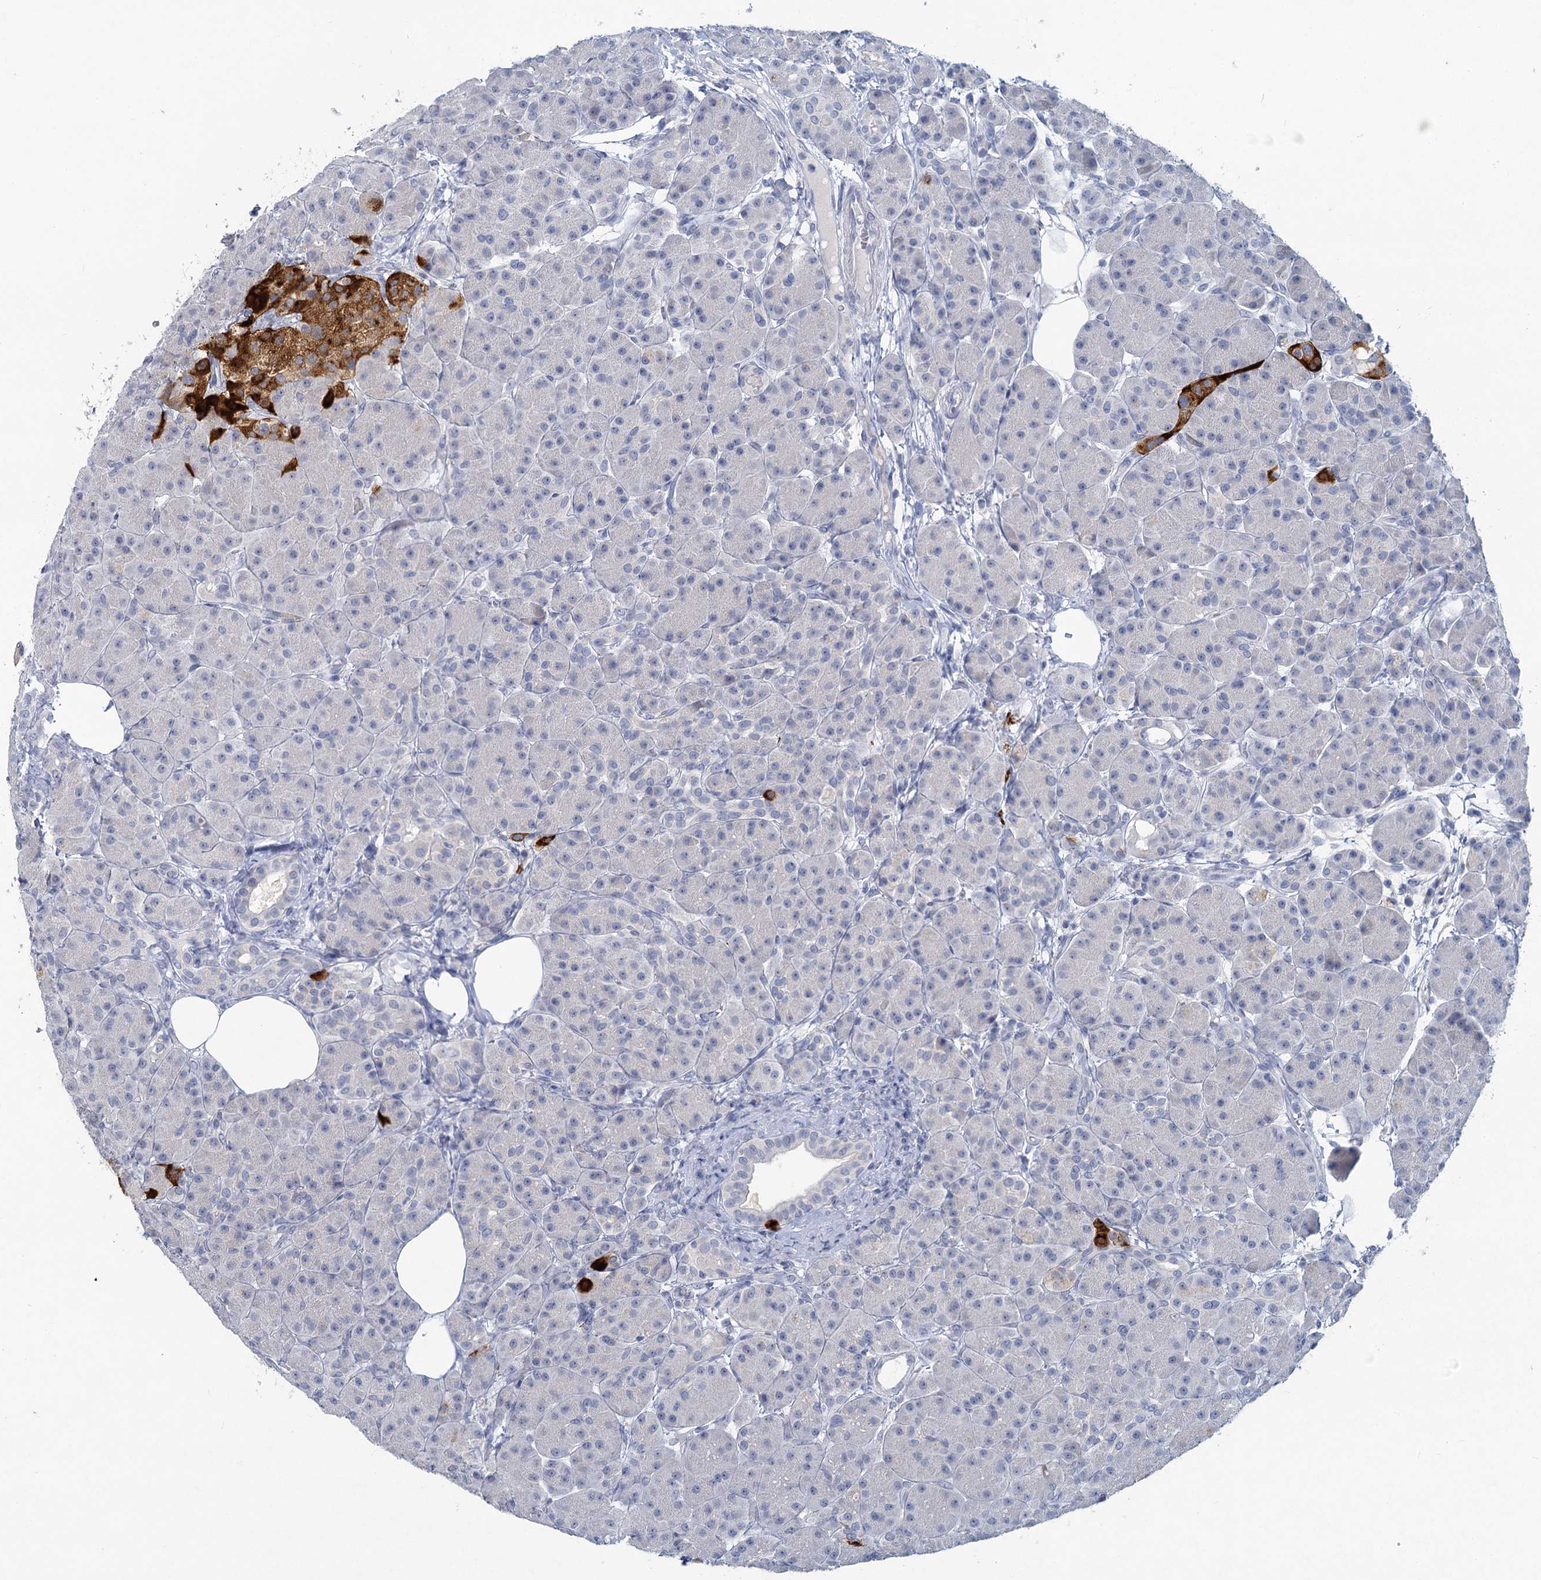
{"staining": {"intensity": "negative", "quantity": "none", "location": "none"}, "tissue": "pancreas", "cell_type": "Exocrine glandular cells", "image_type": "normal", "snomed": [{"axis": "morphology", "description": "Normal tissue, NOS"}, {"axis": "topography", "description": "Pancreas"}], "caption": "Immunohistochemistry image of normal pancreas: pancreas stained with DAB (3,3'-diaminobenzidine) displays no significant protein staining in exocrine glandular cells. (DAB immunohistochemistry (IHC), high magnification).", "gene": "CHGA", "patient": {"sex": "male", "age": 63}}